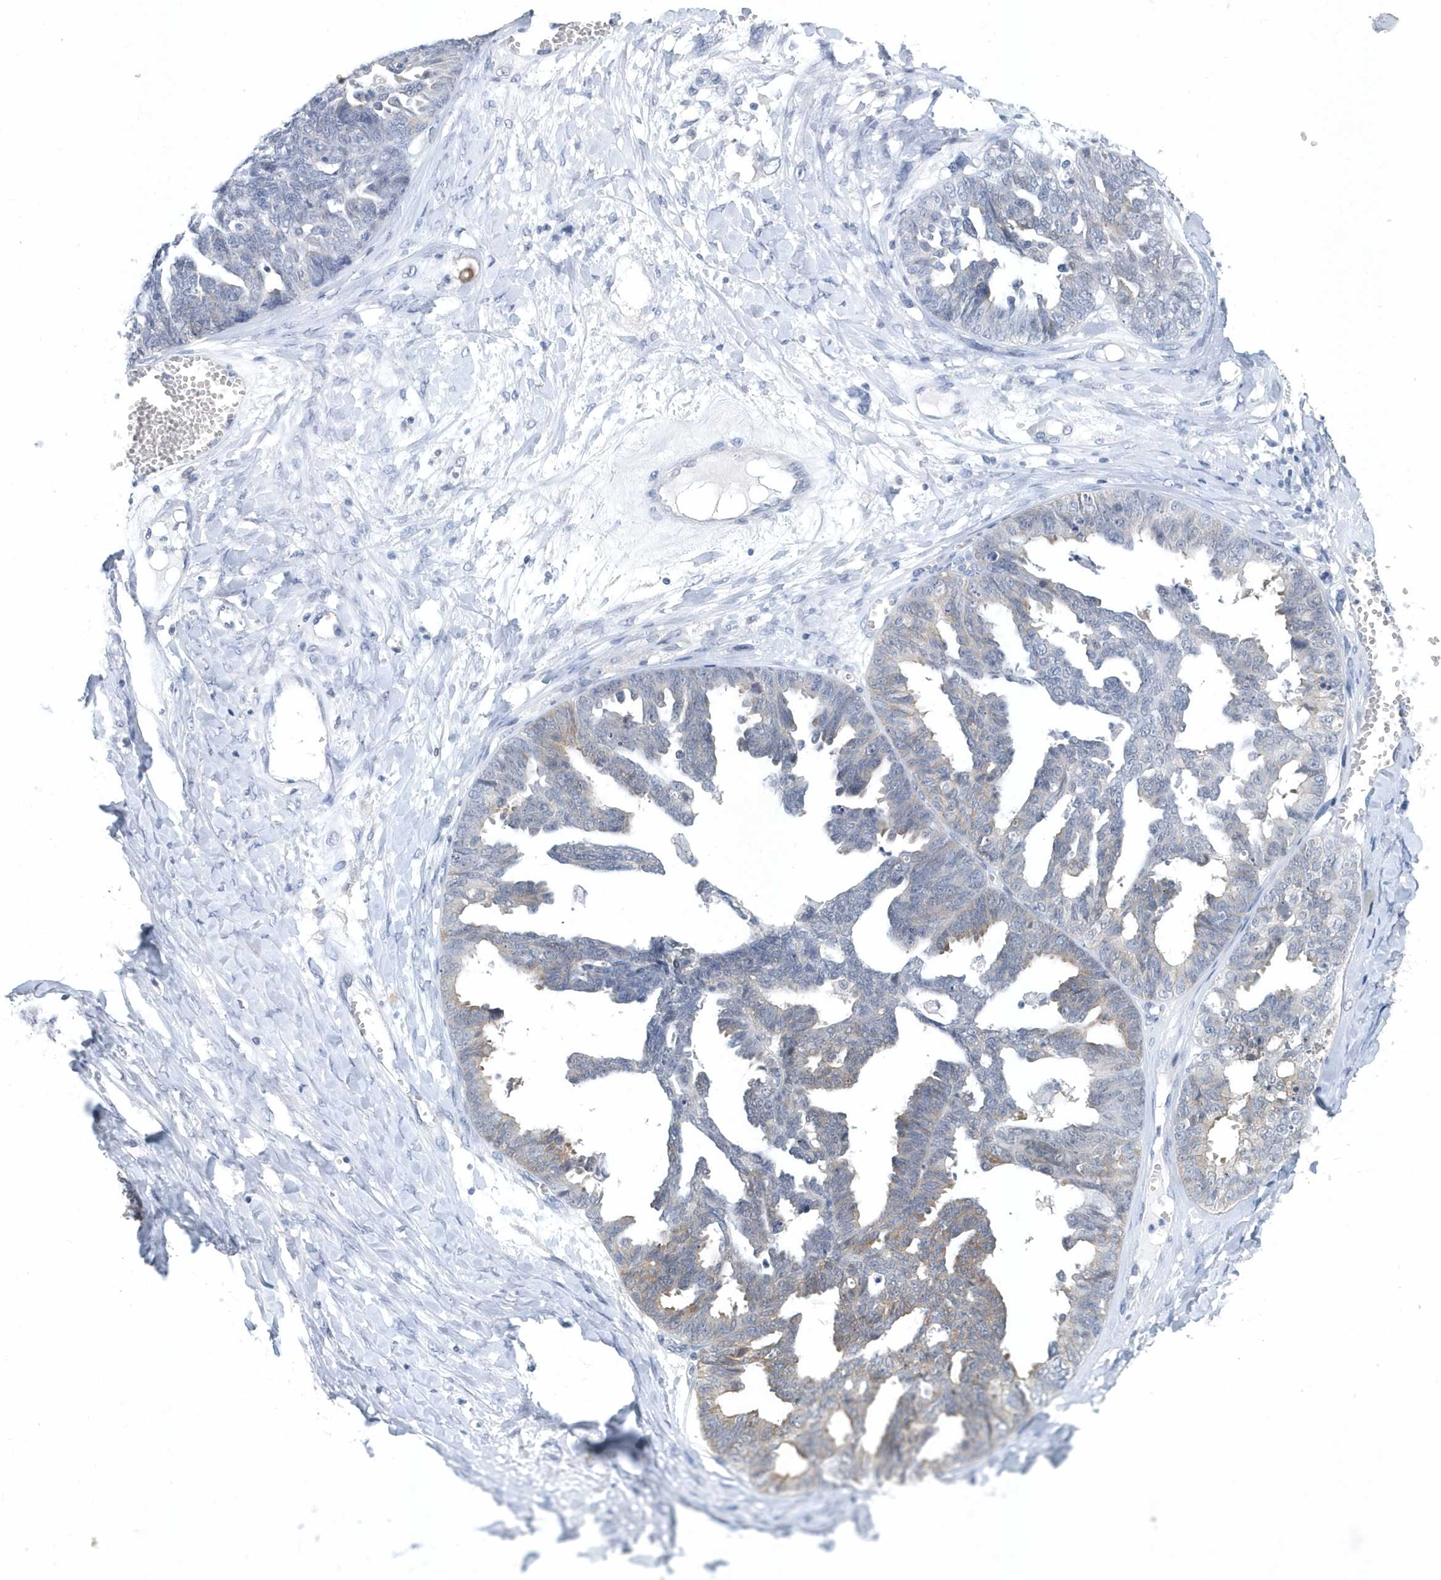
{"staining": {"intensity": "weak", "quantity": "<25%", "location": "cytoplasmic/membranous"}, "tissue": "ovarian cancer", "cell_type": "Tumor cells", "image_type": "cancer", "snomed": [{"axis": "morphology", "description": "Cystadenocarcinoma, serous, NOS"}, {"axis": "topography", "description": "Ovary"}], "caption": "Immunohistochemistry (IHC) image of ovarian serous cystadenocarcinoma stained for a protein (brown), which reveals no positivity in tumor cells.", "gene": "SRGAP3", "patient": {"sex": "female", "age": 79}}